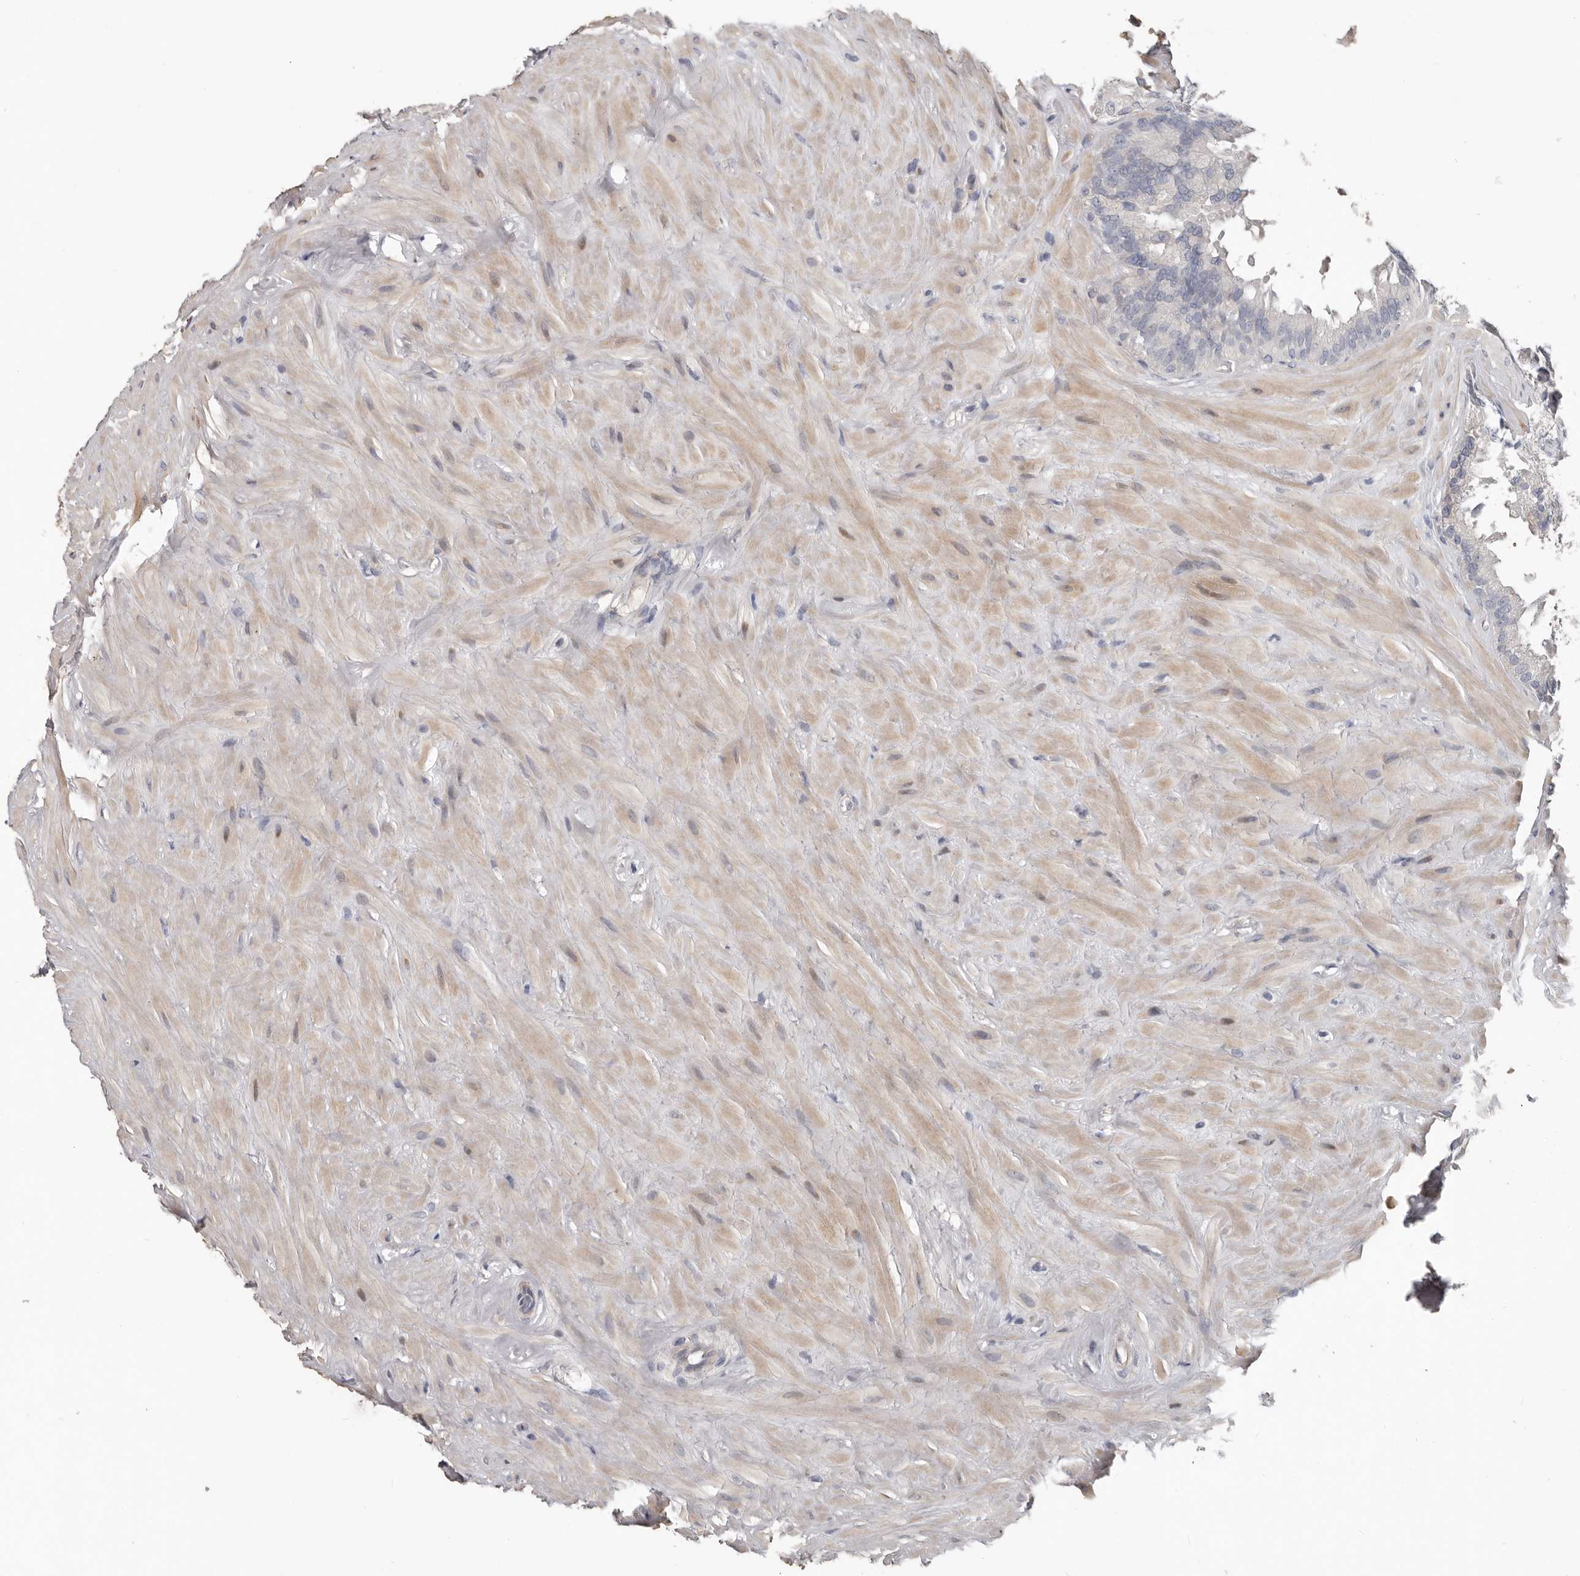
{"staining": {"intensity": "negative", "quantity": "none", "location": "none"}, "tissue": "seminal vesicle", "cell_type": "Glandular cells", "image_type": "normal", "snomed": [{"axis": "morphology", "description": "Normal tissue, NOS"}, {"axis": "topography", "description": "Seminal veicle"}], "caption": "There is no significant staining in glandular cells of seminal vesicle.", "gene": "RNF217", "patient": {"sex": "male", "age": 80}}